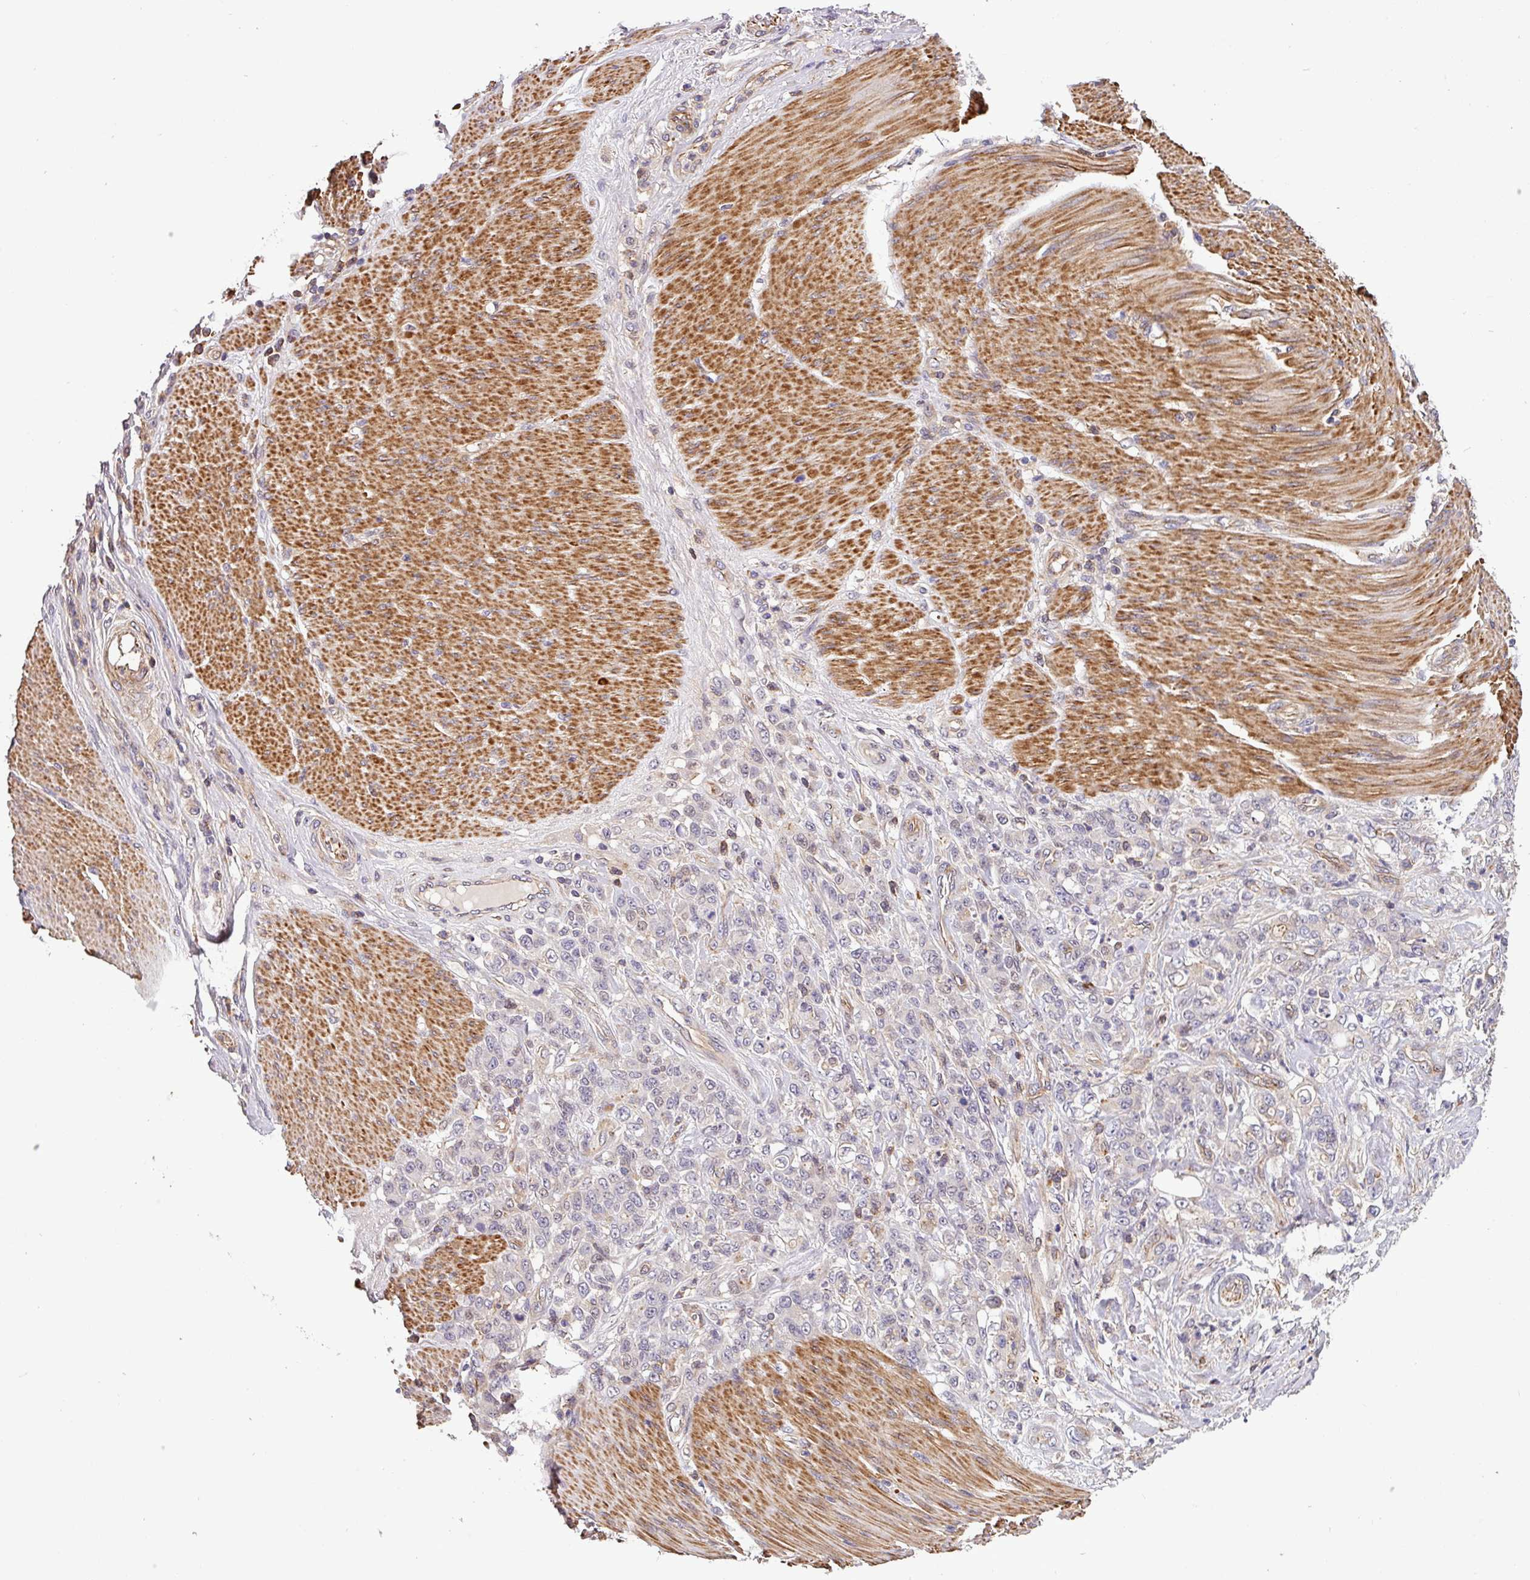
{"staining": {"intensity": "negative", "quantity": "none", "location": "none"}, "tissue": "stomach cancer", "cell_type": "Tumor cells", "image_type": "cancer", "snomed": [{"axis": "morphology", "description": "Adenocarcinoma, NOS"}, {"axis": "topography", "description": "Stomach"}], "caption": "Tumor cells show no significant positivity in stomach adenocarcinoma.", "gene": "CASS4", "patient": {"sex": "female", "age": 79}}